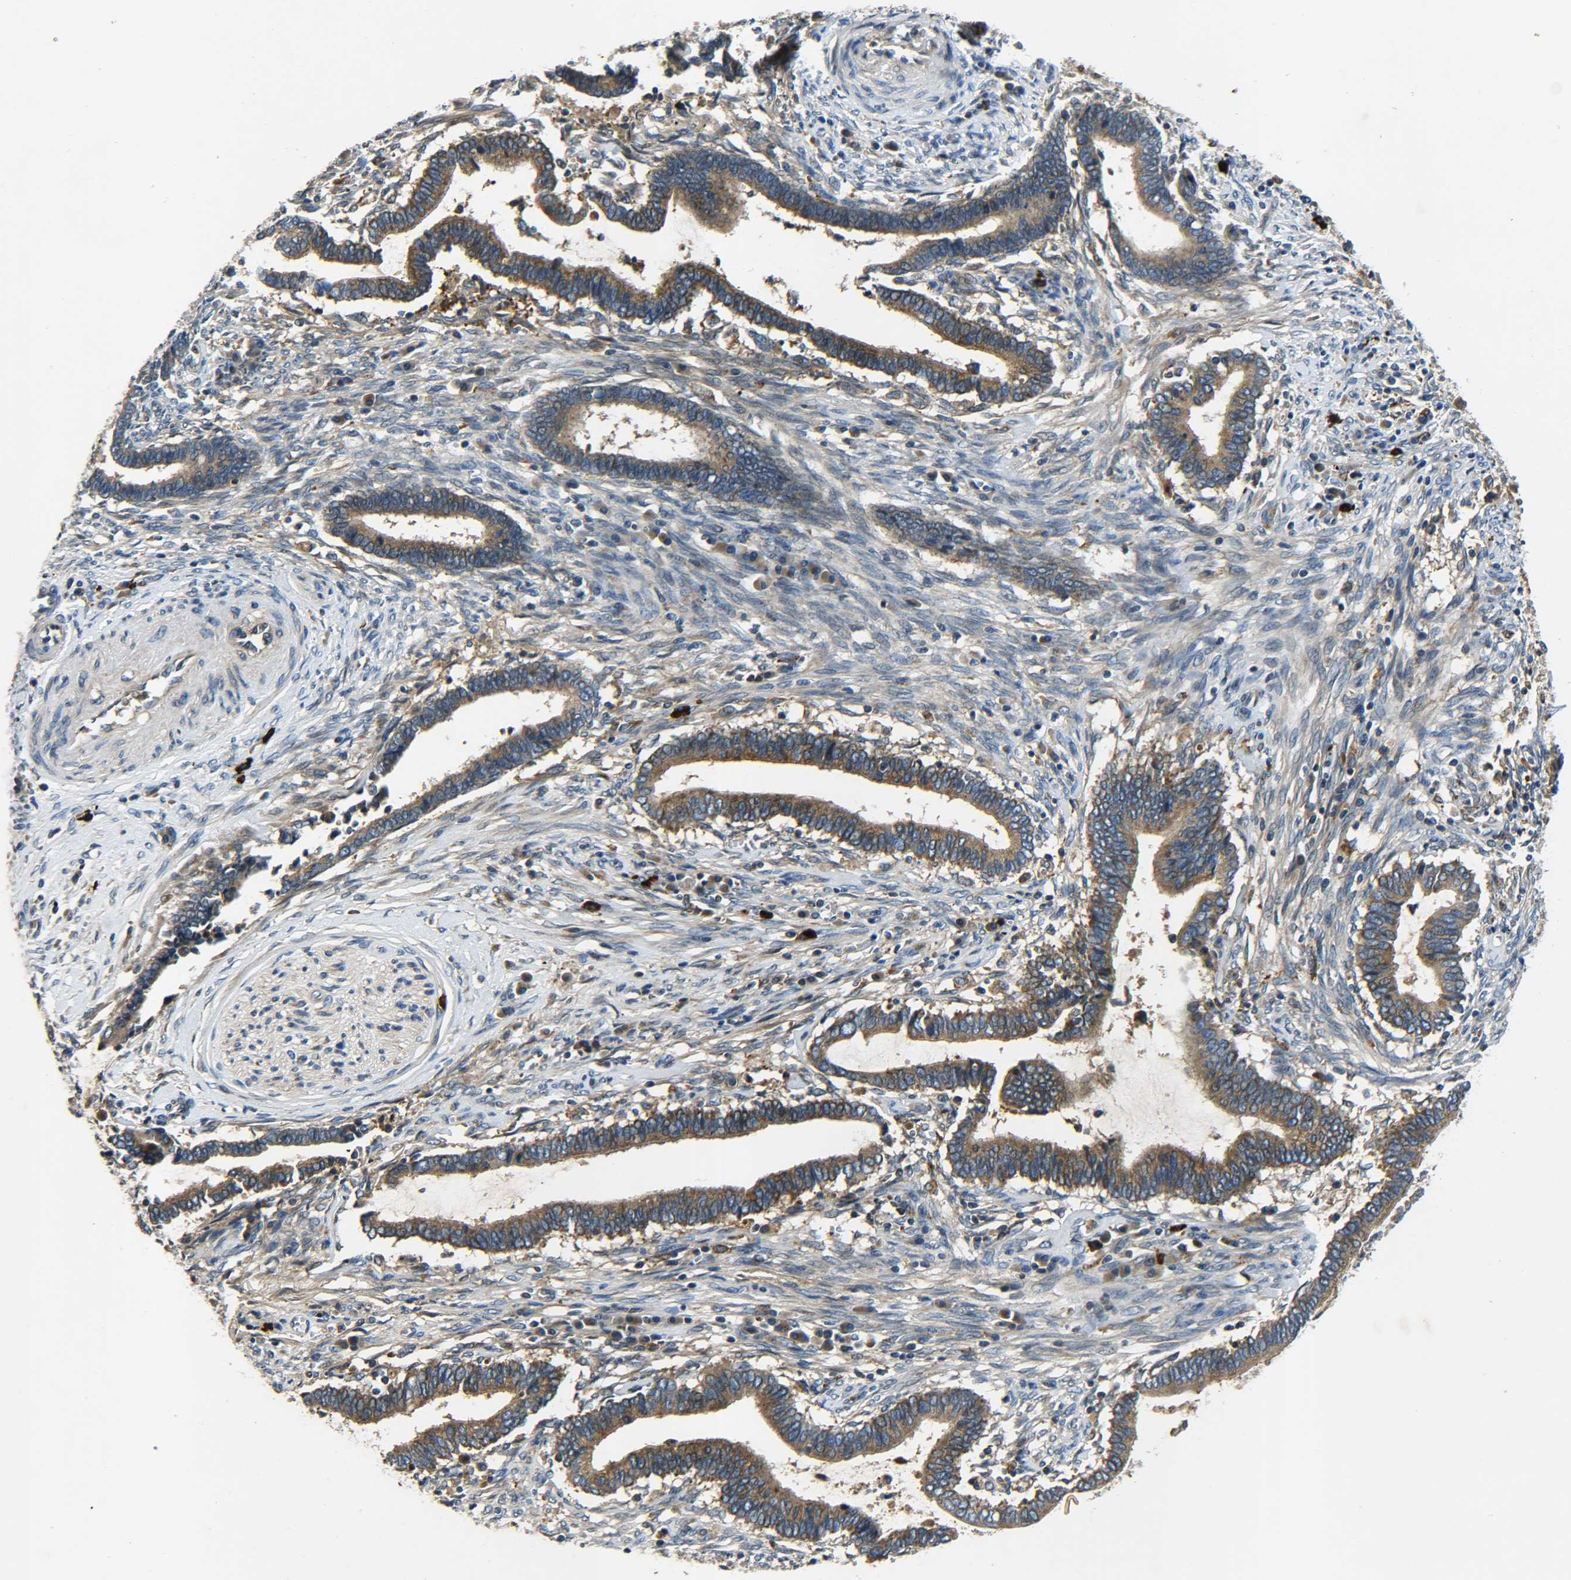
{"staining": {"intensity": "moderate", "quantity": ">75%", "location": "cytoplasmic/membranous"}, "tissue": "cervical cancer", "cell_type": "Tumor cells", "image_type": "cancer", "snomed": [{"axis": "morphology", "description": "Adenocarcinoma, NOS"}, {"axis": "topography", "description": "Cervix"}], "caption": "A high-resolution micrograph shows IHC staining of cervical cancer, which displays moderate cytoplasmic/membranous staining in about >75% of tumor cells.", "gene": "RAB1B", "patient": {"sex": "female", "age": 44}}